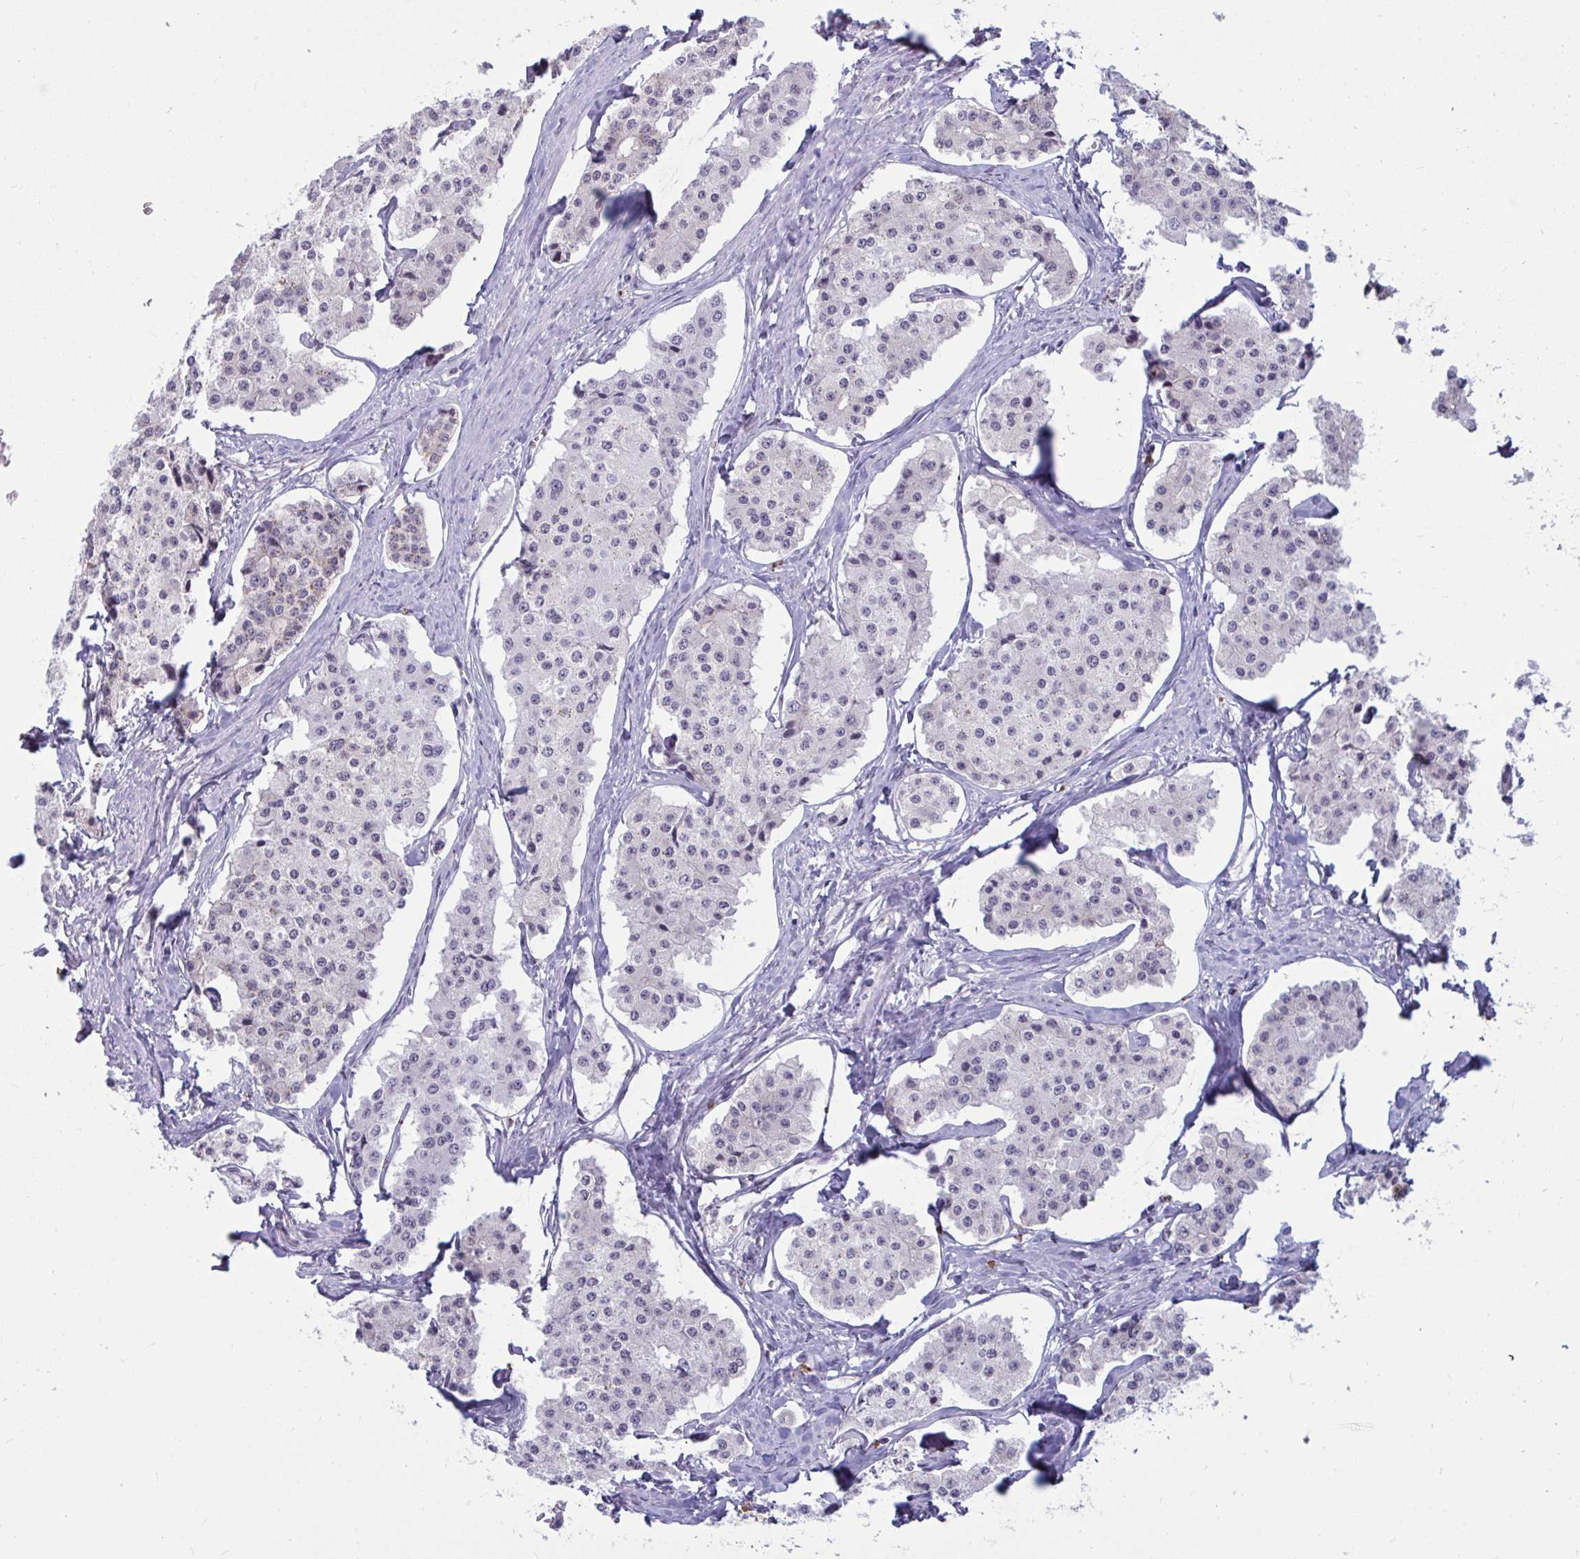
{"staining": {"intensity": "negative", "quantity": "none", "location": "none"}, "tissue": "carcinoid", "cell_type": "Tumor cells", "image_type": "cancer", "snomed": [{"axis": "morphology", "description": "Carcinoid, malignant, NOS"}, {"axis": "topography", "description": "Small intestine"}], "caption": "An image of human malignant carcinoid is negative for staining in tumor cells.", "gene": "TBC1D4", "patient": {"sex": "female", "age": 65}}